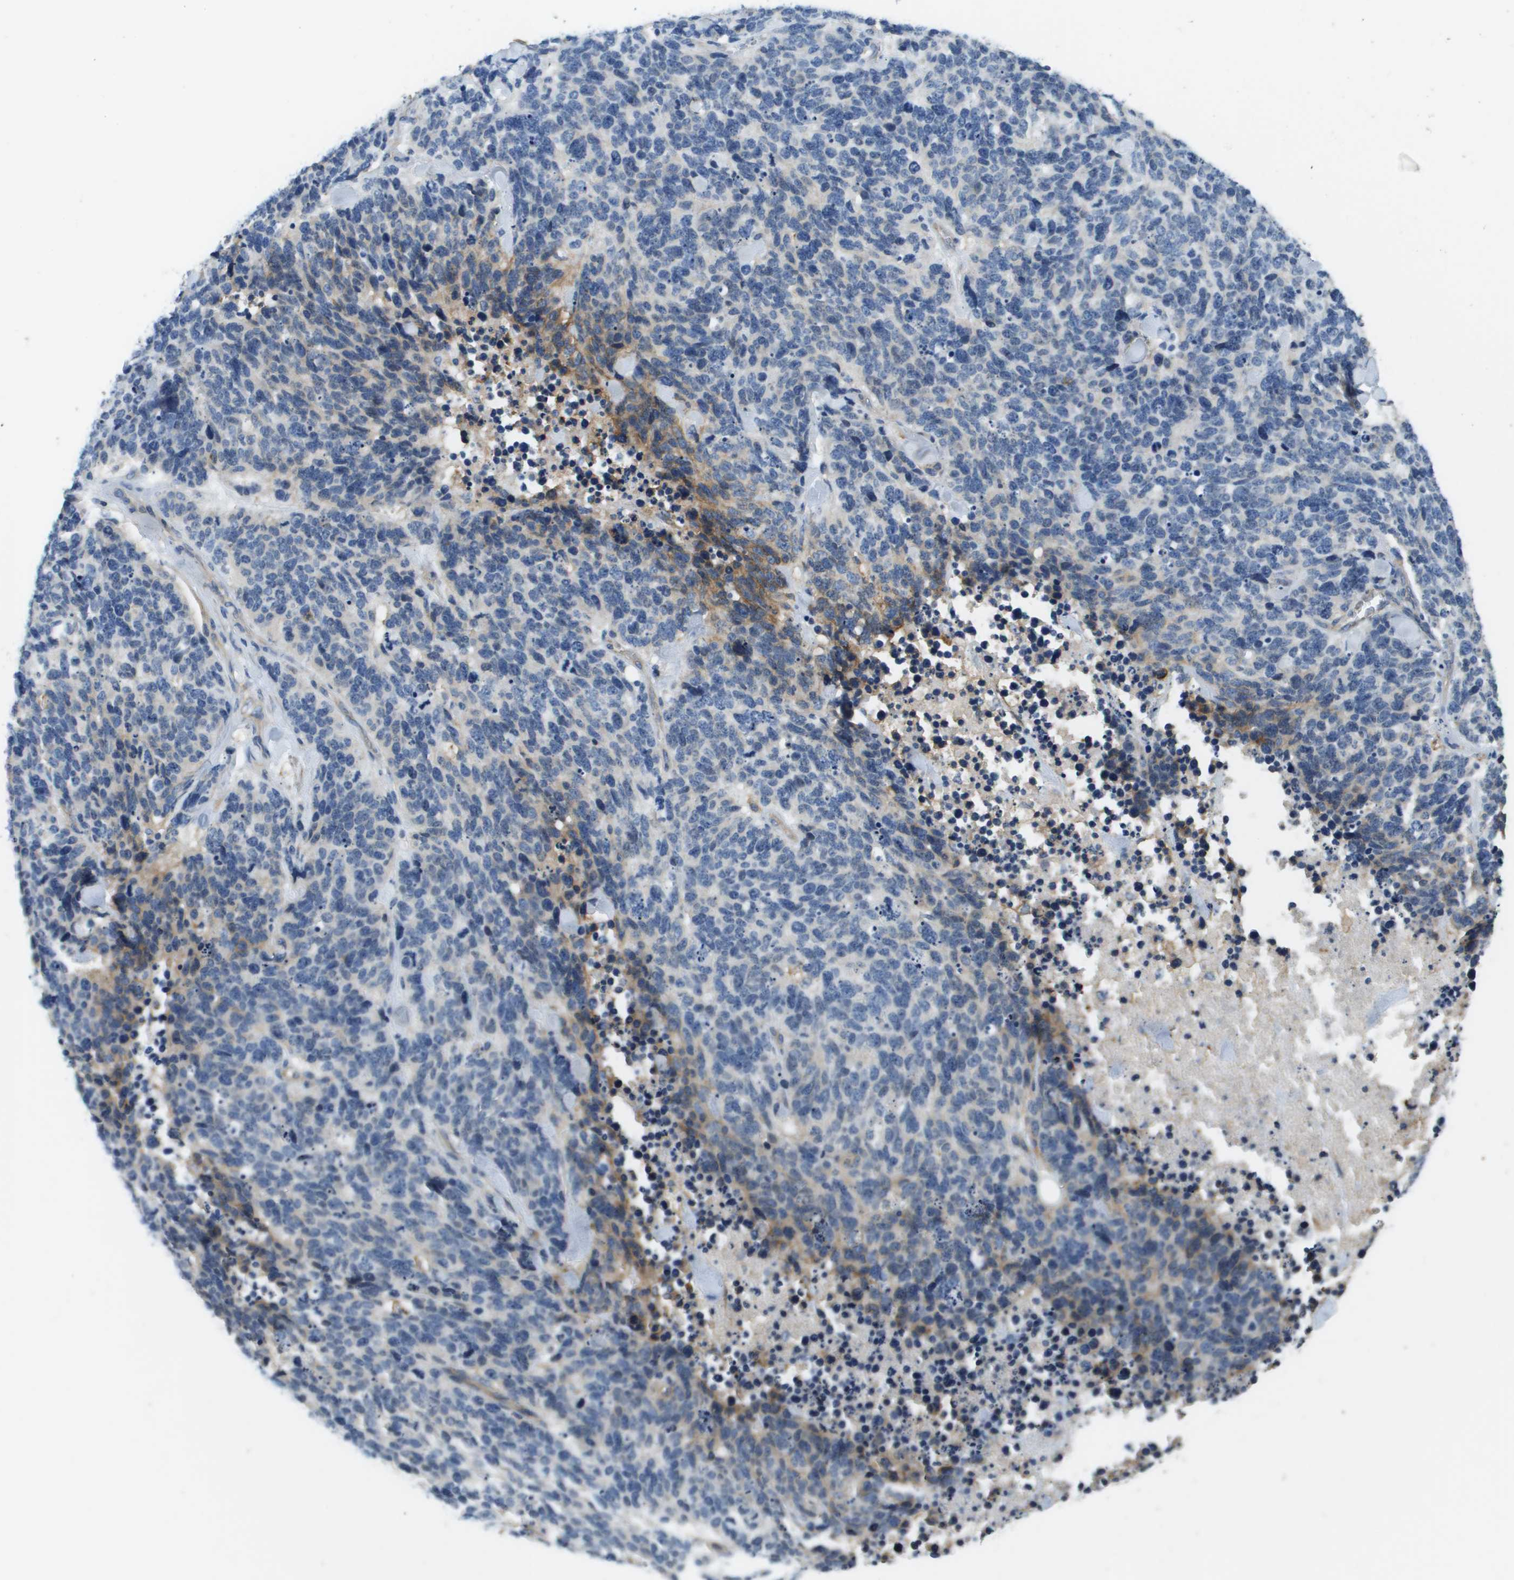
{"staining": {"intensity": "weak", "quantity": "<25%", "location": "cytoplasmic/membranous"}, "tissue": "lung cancer", "cell_type": "Tumor cells", "image_type": "cancer", "snomed": [{"axis": "morphology", "description": "Neoplasm, malignant, NOS"}, {"axis": "topography", "description": "Lung"}], "caption": "This is an immunohistochemistry histopathology image of lung neoplasm (malignant). There is no expression in tumor cells.", "gene": "SLC16A3", "patient": {"sex": "female", "age": 58}}